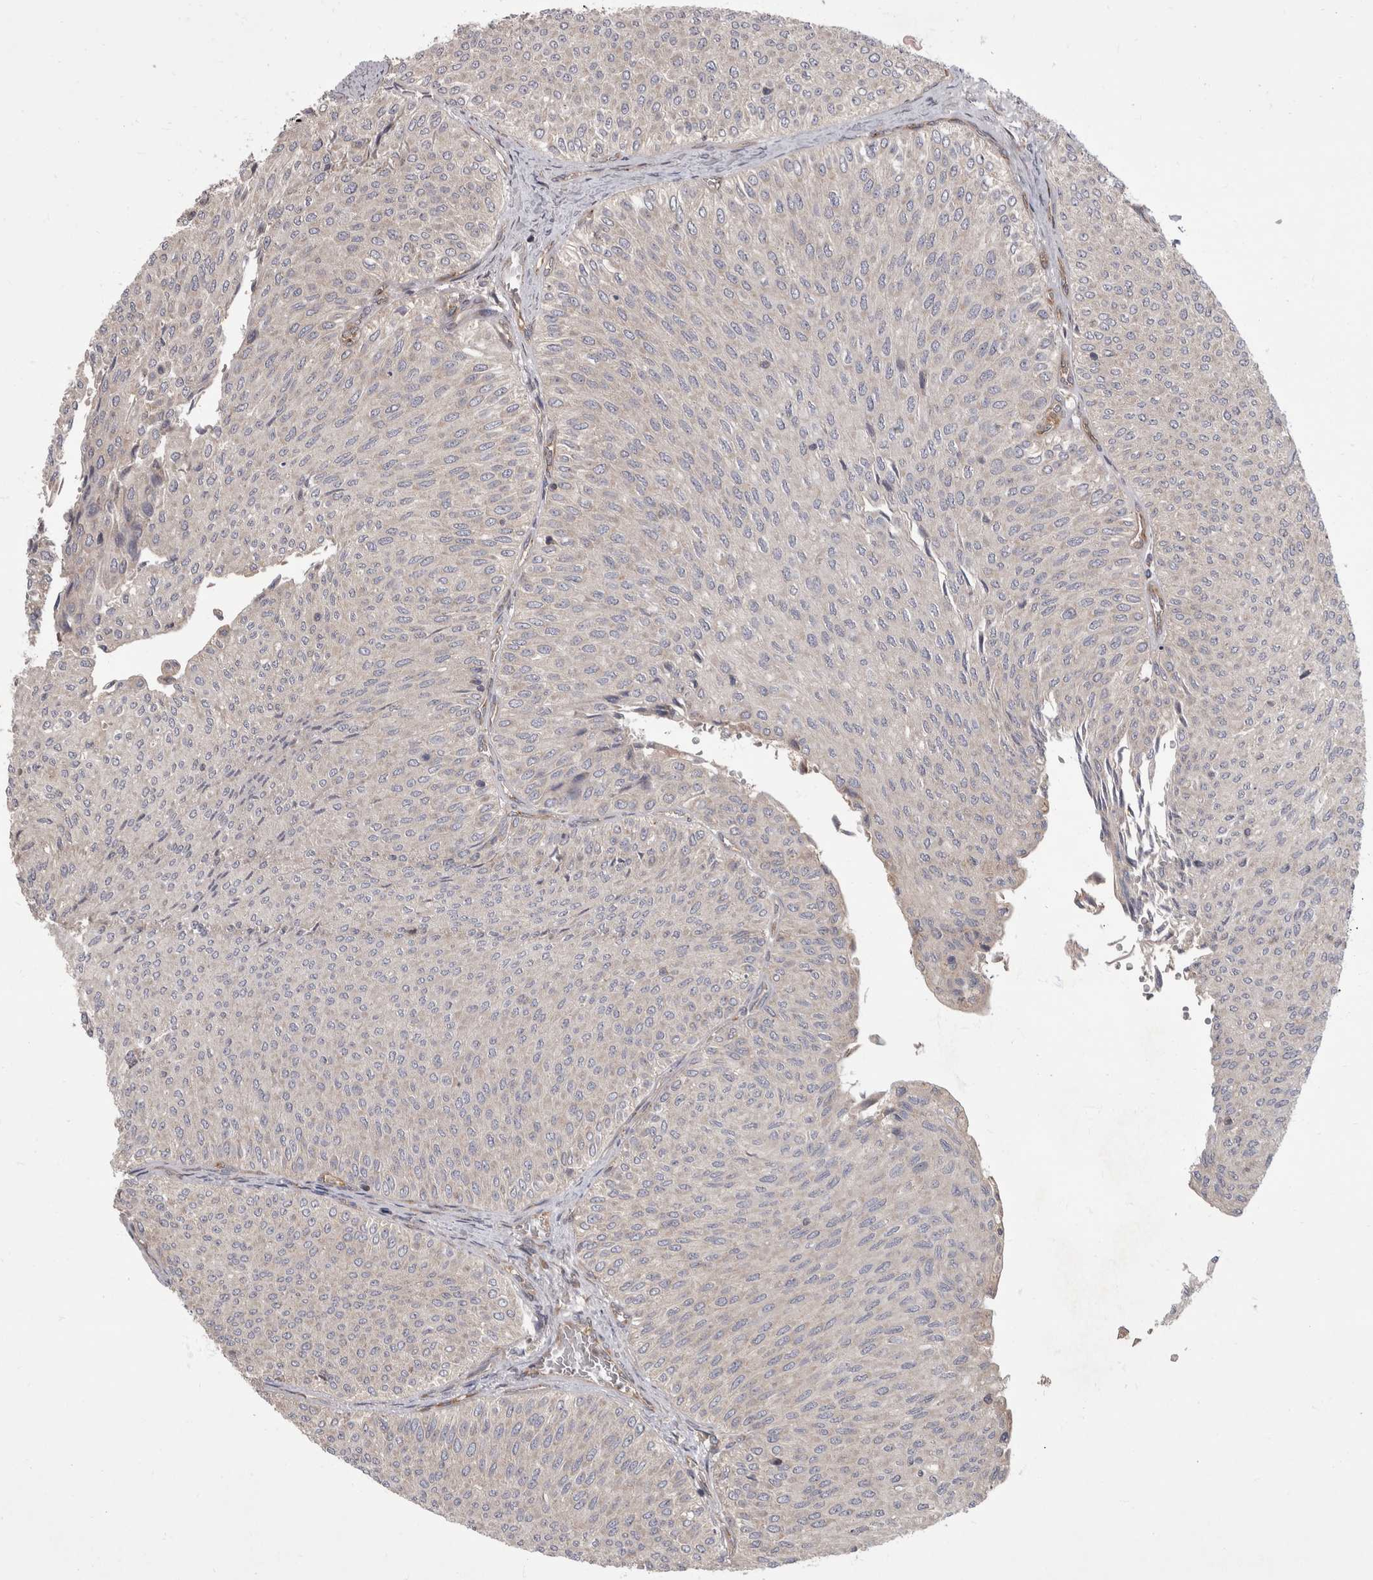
{"staining": {"intensity": "negative", "quantity": "none", "location": "none"}, "tissue": "urothelial cancer", "cell_type": "Tumor cells", "image_type": "cancer", "snomed": [{"axis": "morphology", "description": "Urothelial carcinoma, Low grade"}, {"axis": "topography", "description": "Urinary bladder"}], "caption": "Protein analysis of urothelial carcinoma (low-grade) demonstrates no significant staining in tumor cells. (DAB (3,3'-diaminobenzidine) immunohistochemistry (IHC) with hematoxylin counter stain).", "gene": "HOOK3", "patient": {"sex": "male", "age": 78}}